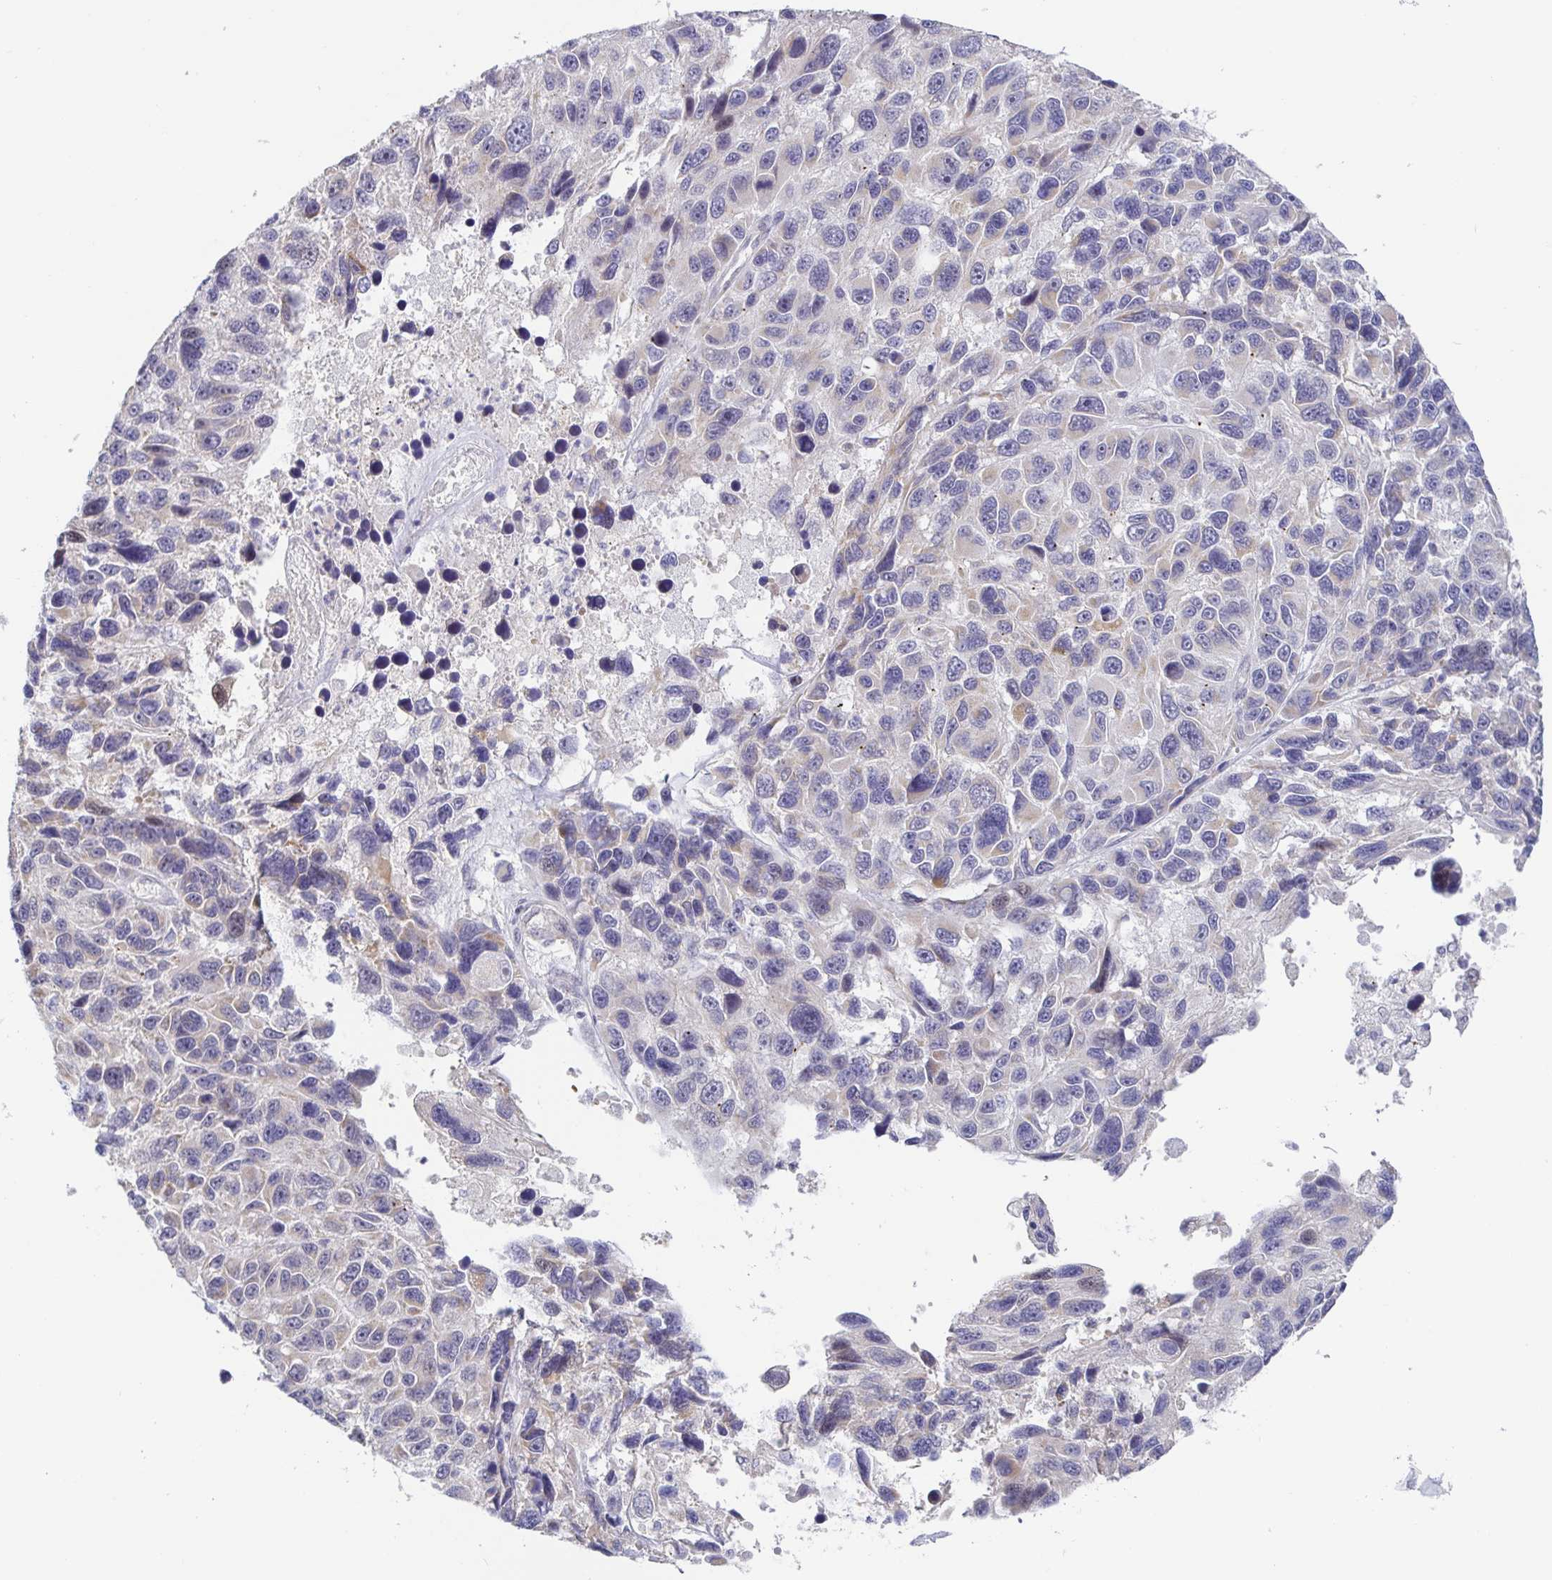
{"staining": {"intensity": "negative", "quantity": "none", "location": "none"}, "tissue": "melanoma", "cell_type": "Tumor cells", "image_type": "cancer", "snomed": [{"axis": "morphology", "description": "Malignant melanoma, NOS"}, {"axis": "topography", "description": "Skin"}], "caption": "Immunohistochemical staining of melanoma reveals no significant staining in tumor cells.", "gene": "CIT", "patient": {"sex": "male", "age": 53}}